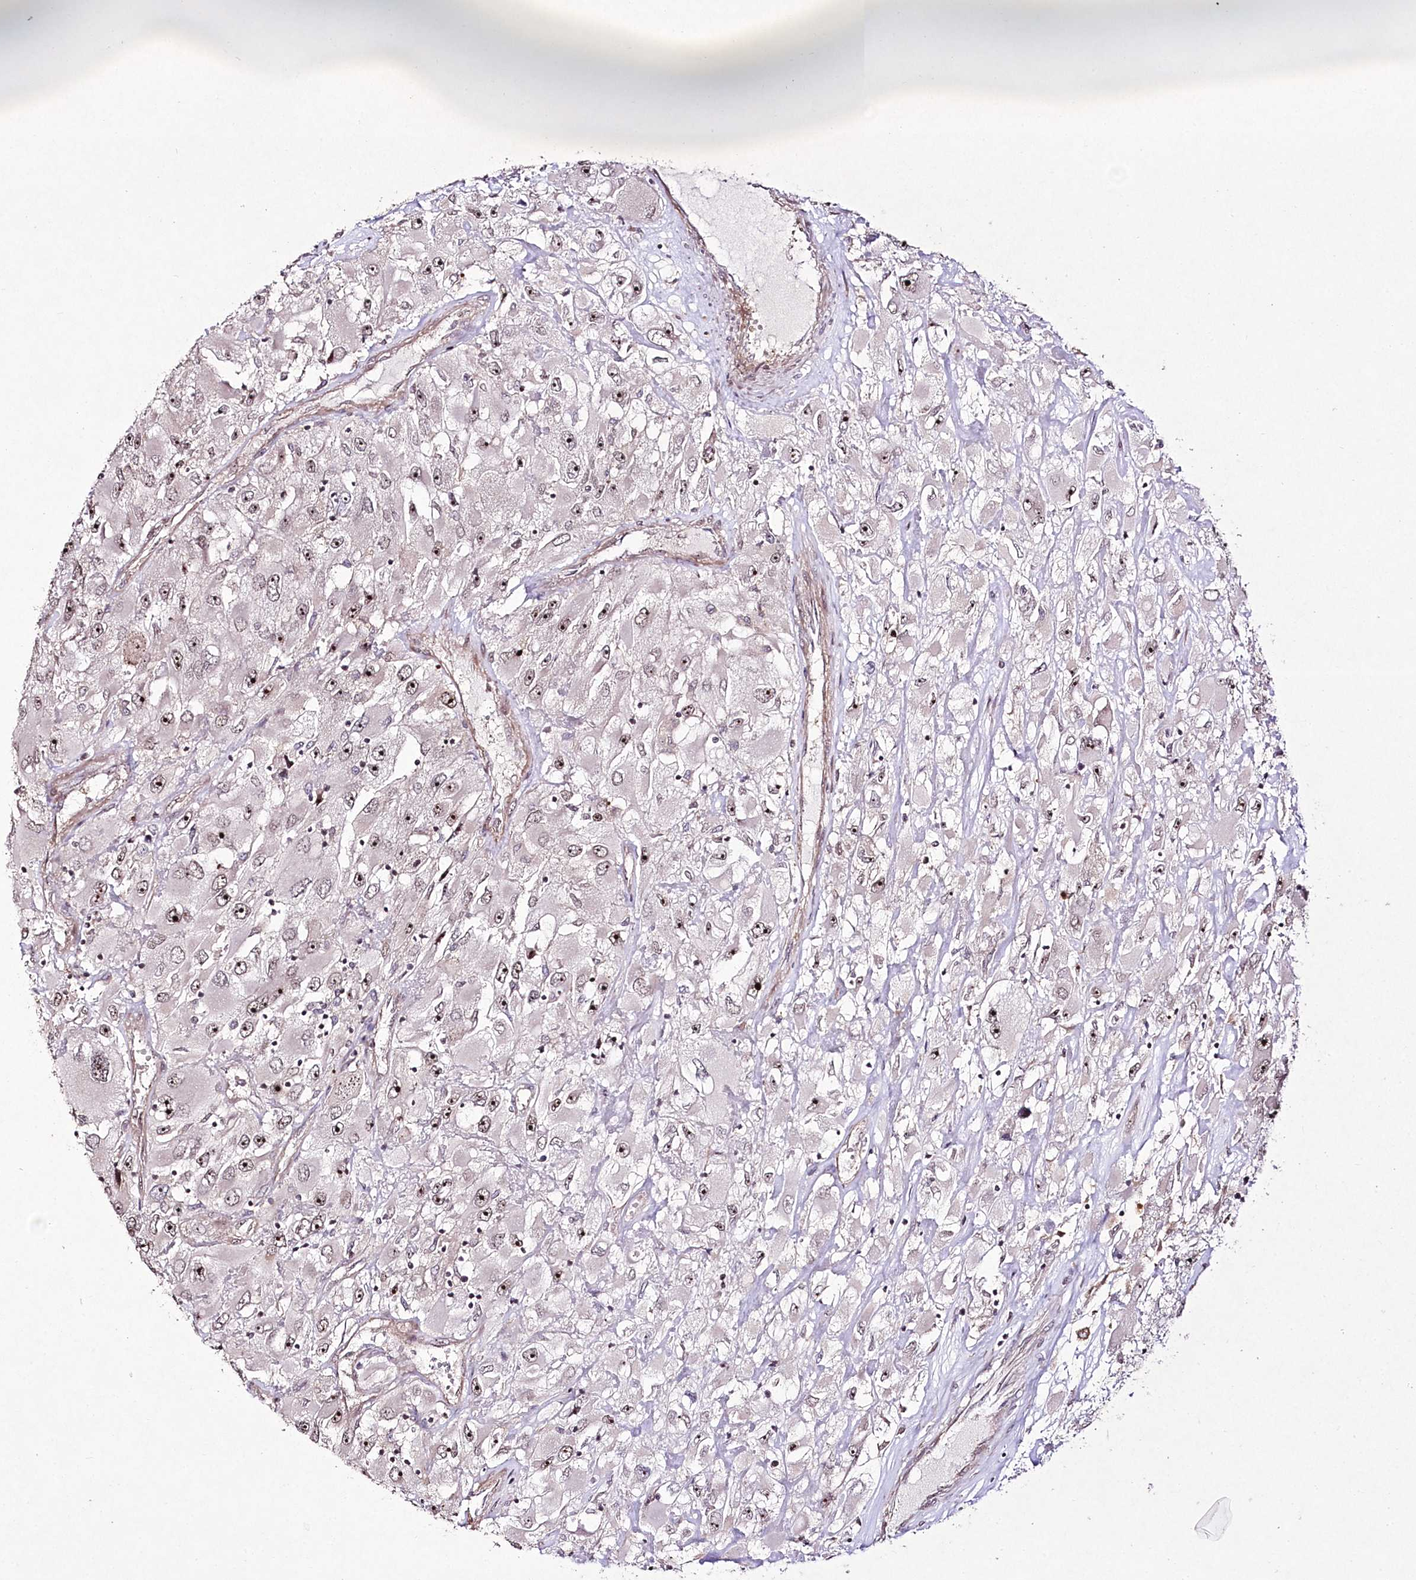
{"staining": {"intensity": "moderate", "quantity": ">75%", "location": "nuclear"}, "tissue": "renal cancer", "cell_type": "Tumor cells", "image_type": "cancer", "snomed": [{"axis": "morphology", "description": "Adenocarcinoma, NOS"}, {"axis": "topography", "description": "Kidney"}], "caption": "Tumor cells demonstrate medium levels of moderate nuclear positivity in about >75% of cells in renal cancer (adenocarcinoma).", "gene": "CCDC59", "patient": {"sex": "female", "age": 52}}